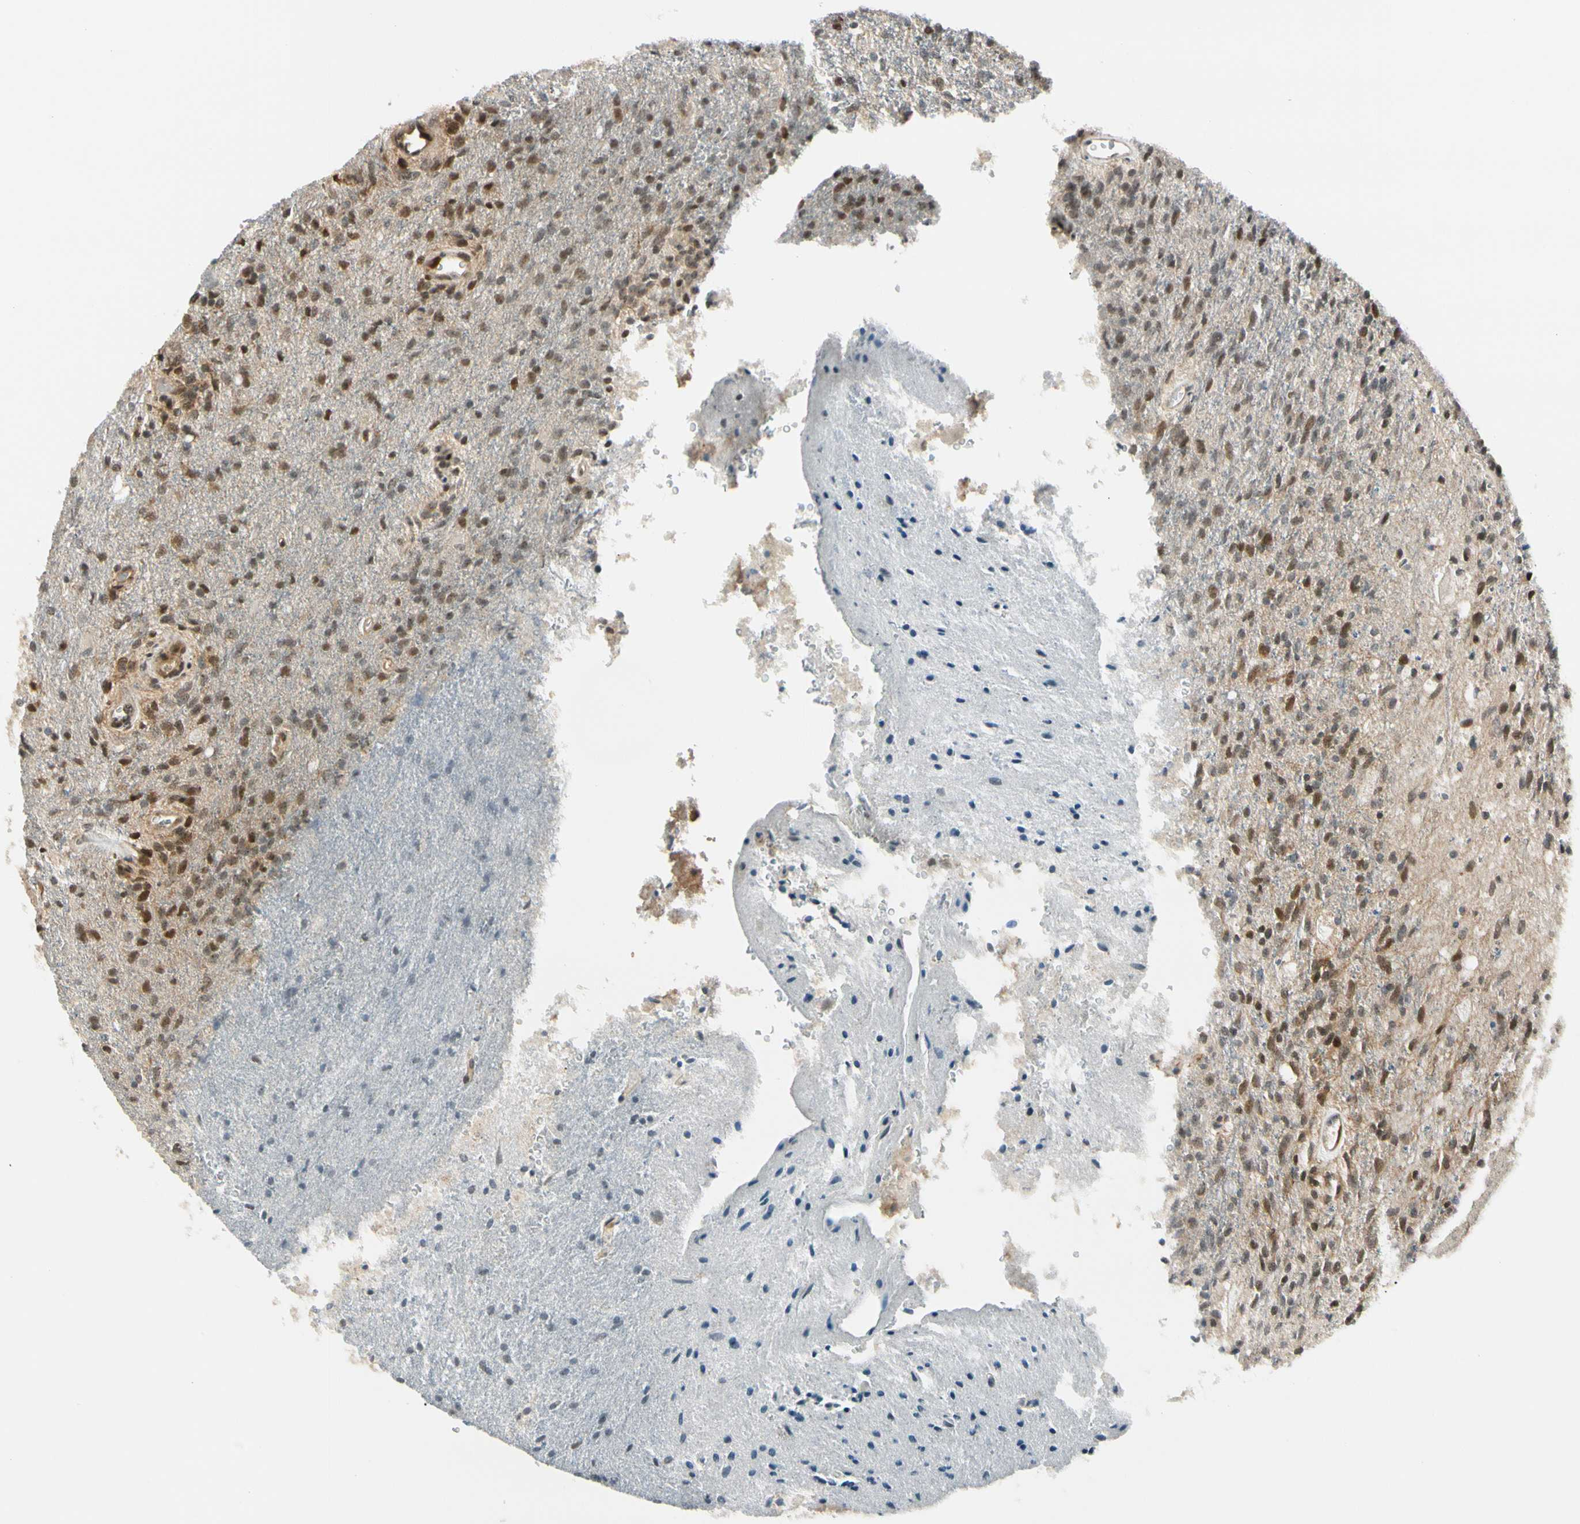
{"staining": {"intensity": "moderate", "quantity": ">75%", "location": "nuclear"}, "tissue": "glioma", "cell_type": "Tumor cells", "image_type": "cancer", "snomed": [{"axis": "morphology", "description": "Normal tissue, NOS"}, {"axis": "morphology", "description": "Glioma, malignant, High grade"}, {"axis": "topography", "description": "Cerebral cortex"}], "caption": "DAB immunohistochemical staining of glioma displays moderate nuclear protein staining in approximately >75% of tumor cells. (Stains: DAB in brown, nuclei in blue, Microscopy: brightfield microscopy at high magnification).", "gene": "DAXX", "patient": {"sex": "male", "age": 77}}